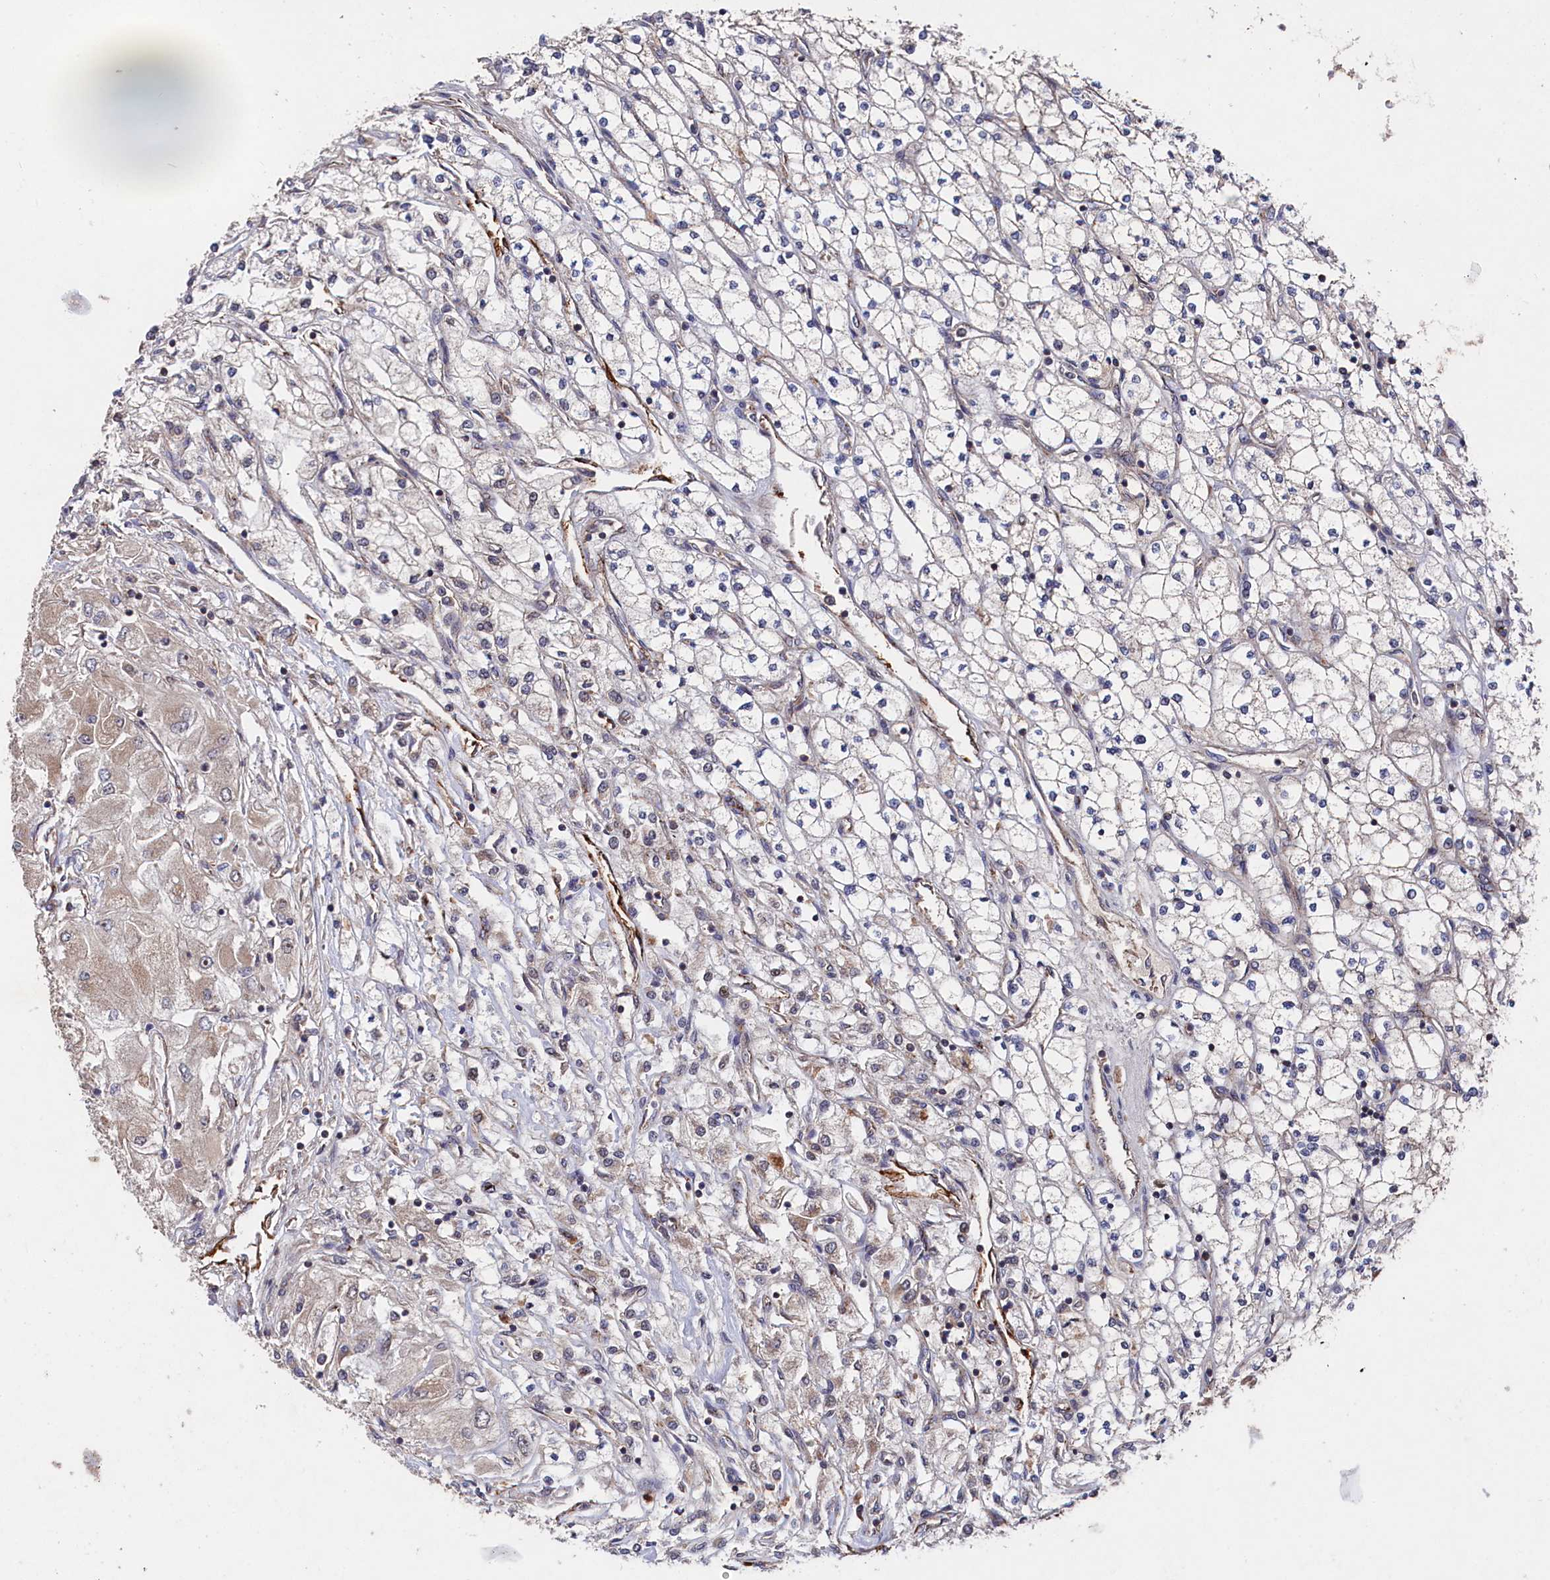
{"staining": {"intensity": "negative", "quantity": "none", "location": "none"}, "tissue": "renal cancer", "cell_type": "Tumor cells", "image_type": "cancer", "snomed": [{"axis": "morphology", "description": "Adenocarcinoma, NOS"}, {"axis": "topography", "description": "Kidney"}], "caption": "Human renal adenocarcinoma stained for a protein using immunohistochemistry demonstrates no positivity in tumor cells.", "gene": "SUPV3L1", "patient": {"sex": "male", "age": 80}}